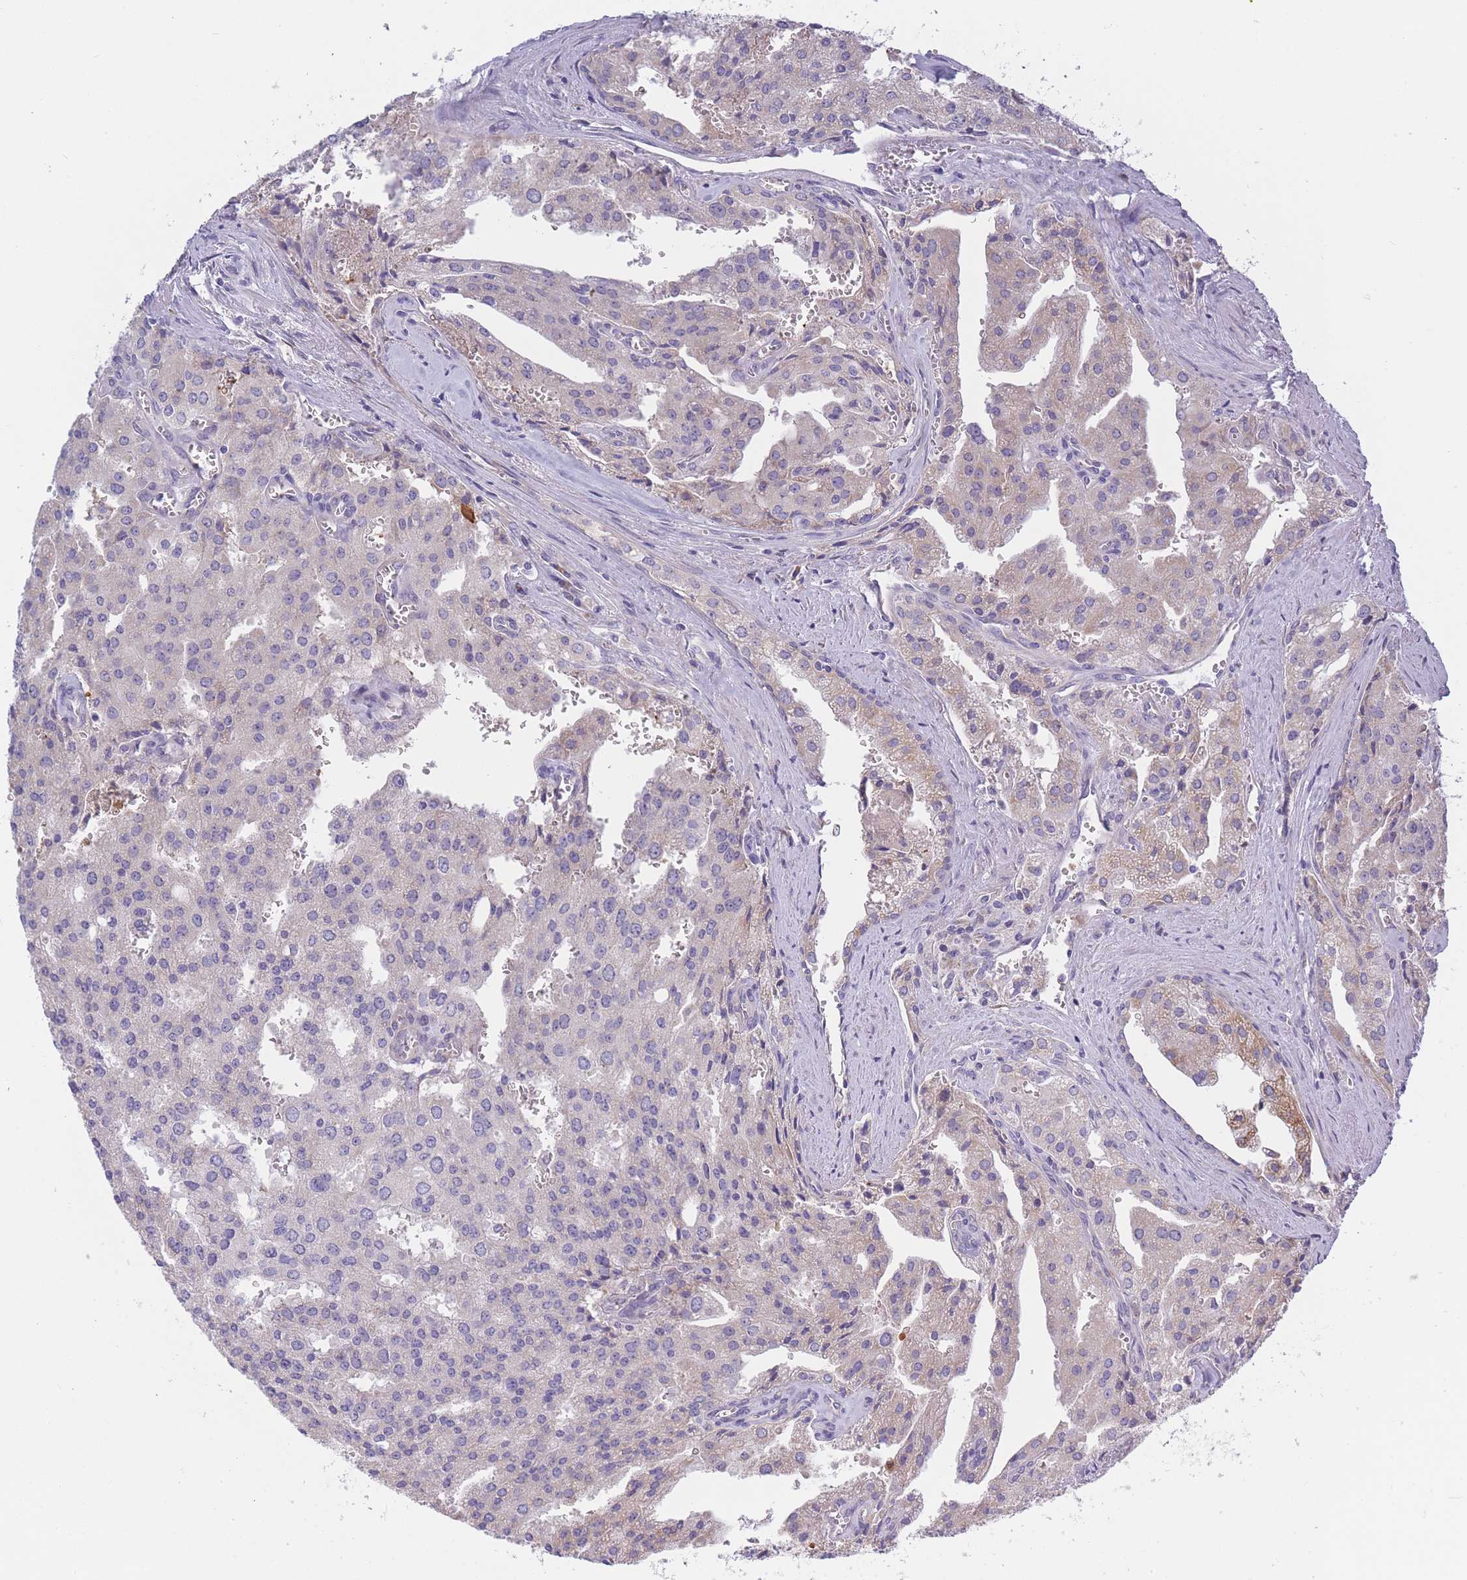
{"staining": {"intensity": "weak", "quantity": "<25%", "location": "cytoplasmic/membranous"}, "tissue": "prostate cancer", "cell_type": "Tumor cells", "image_type": "cancer", "snomed": [{"axis": "morphology", "description": "Adenocarcinoma, High grade"}, {"axis": "topography", "description": "Prostate"}], "caption": "Human high-grade adenocarcinoma (prostate) stained for a protein using IHC displays no expression in tumor cells.", "gene": "NDUFAF6", "patient": {"sex": "male", "age": 68}}